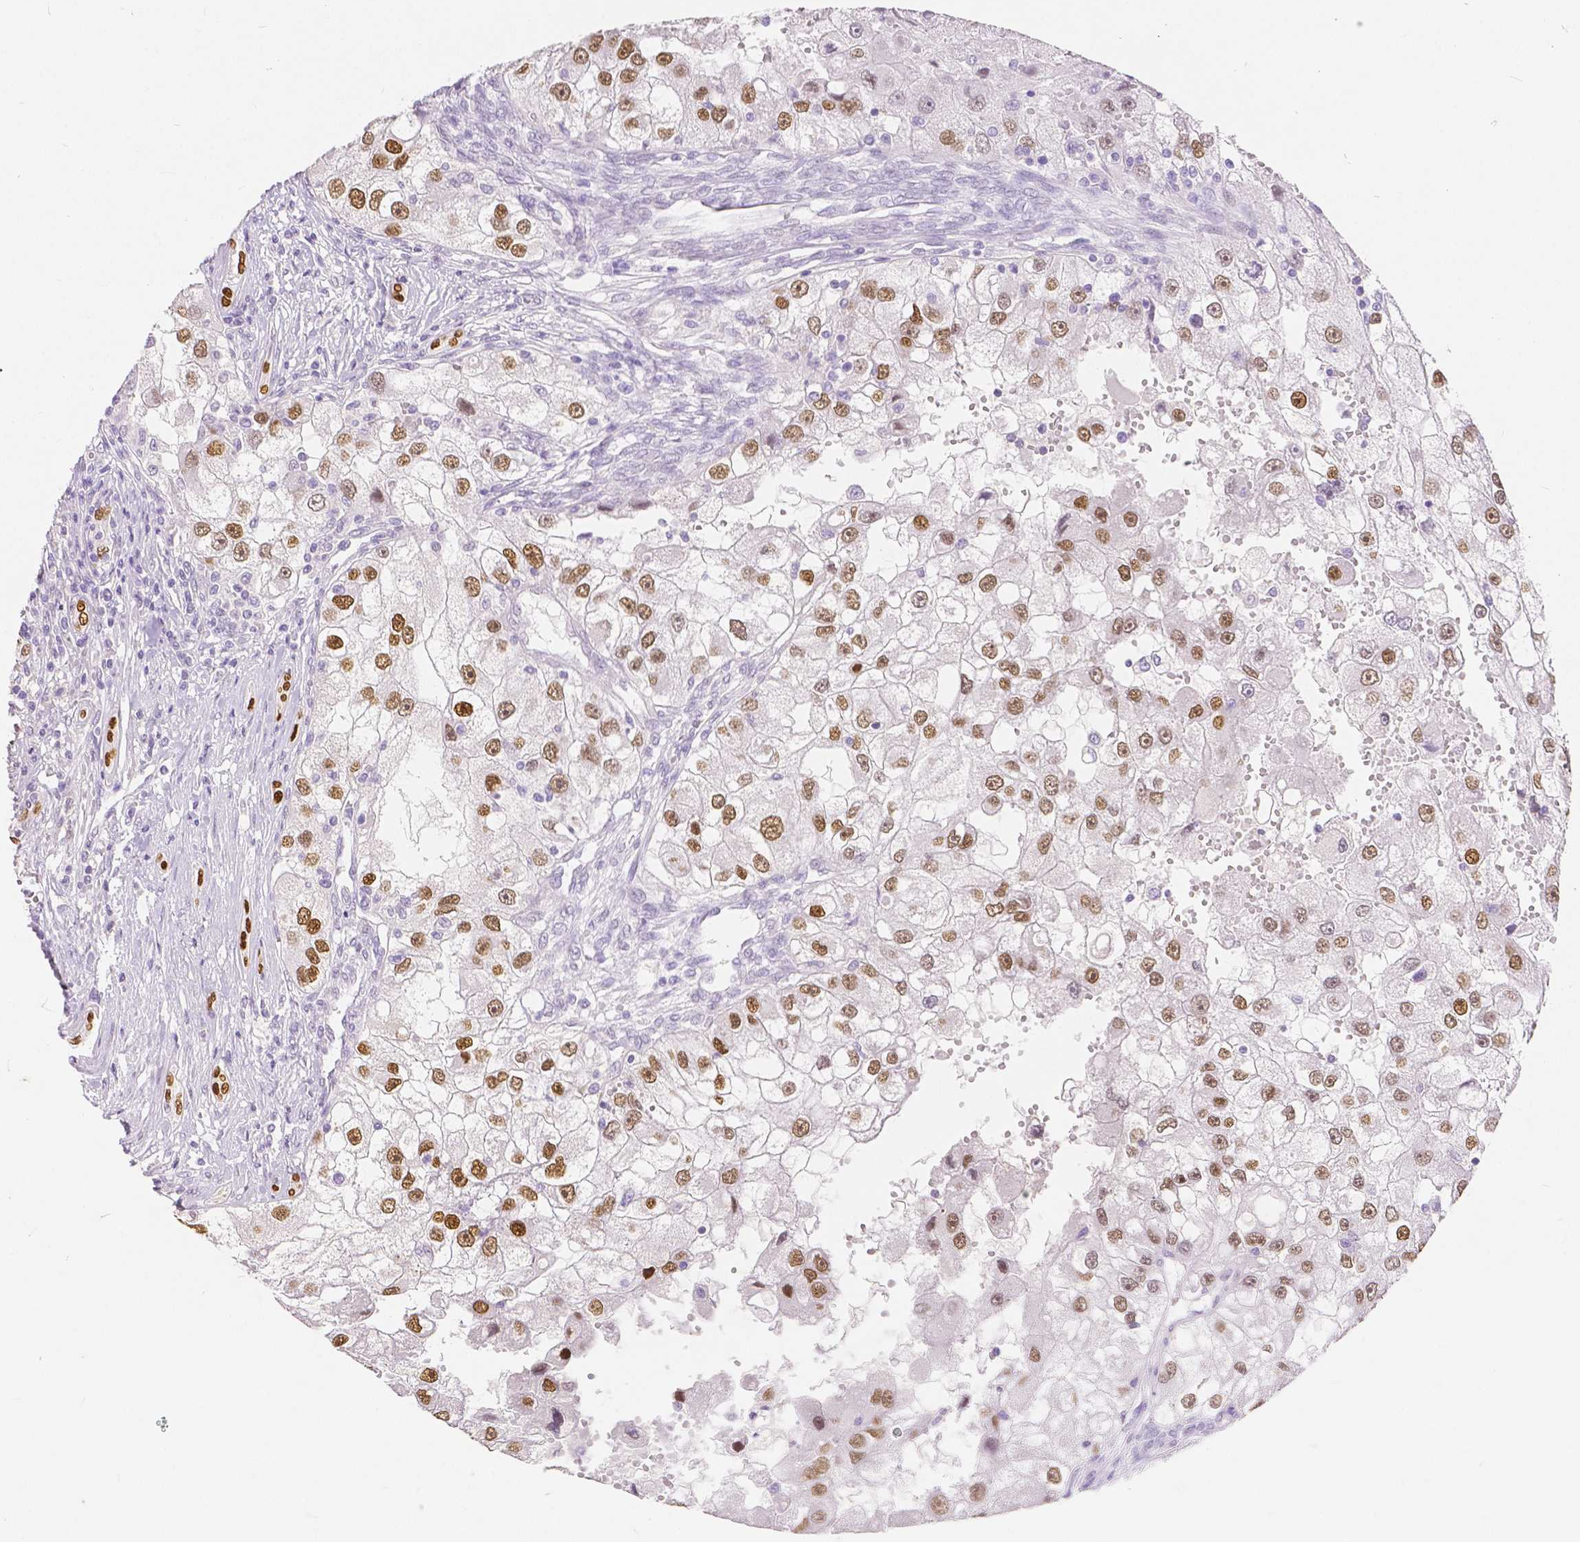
{"staining": {"intensity": "moderate", "quantity": ">75%", "location": "nuclear"}, "tissue": "renal cancer", "cell_type": "Tumor cells", "image_type": "cancer", "snomed": [{"axis": "morphology", "description": "Adenocarcinoma, NOS"}, {"axis": "topography", "description": "Kidney"}], "caption": "Immunohistochemistry of human adenocarcinoma (renal) displays medium levels of moderate nuclear expression in about >75% of tumor cells. The staining is performed using DAB brown chromogen to label protein expression. The nuclei are counter-stained blue using hematoxylin.", "gene": "HNF1B", "patient": {"sex": "male", "age": 63}}